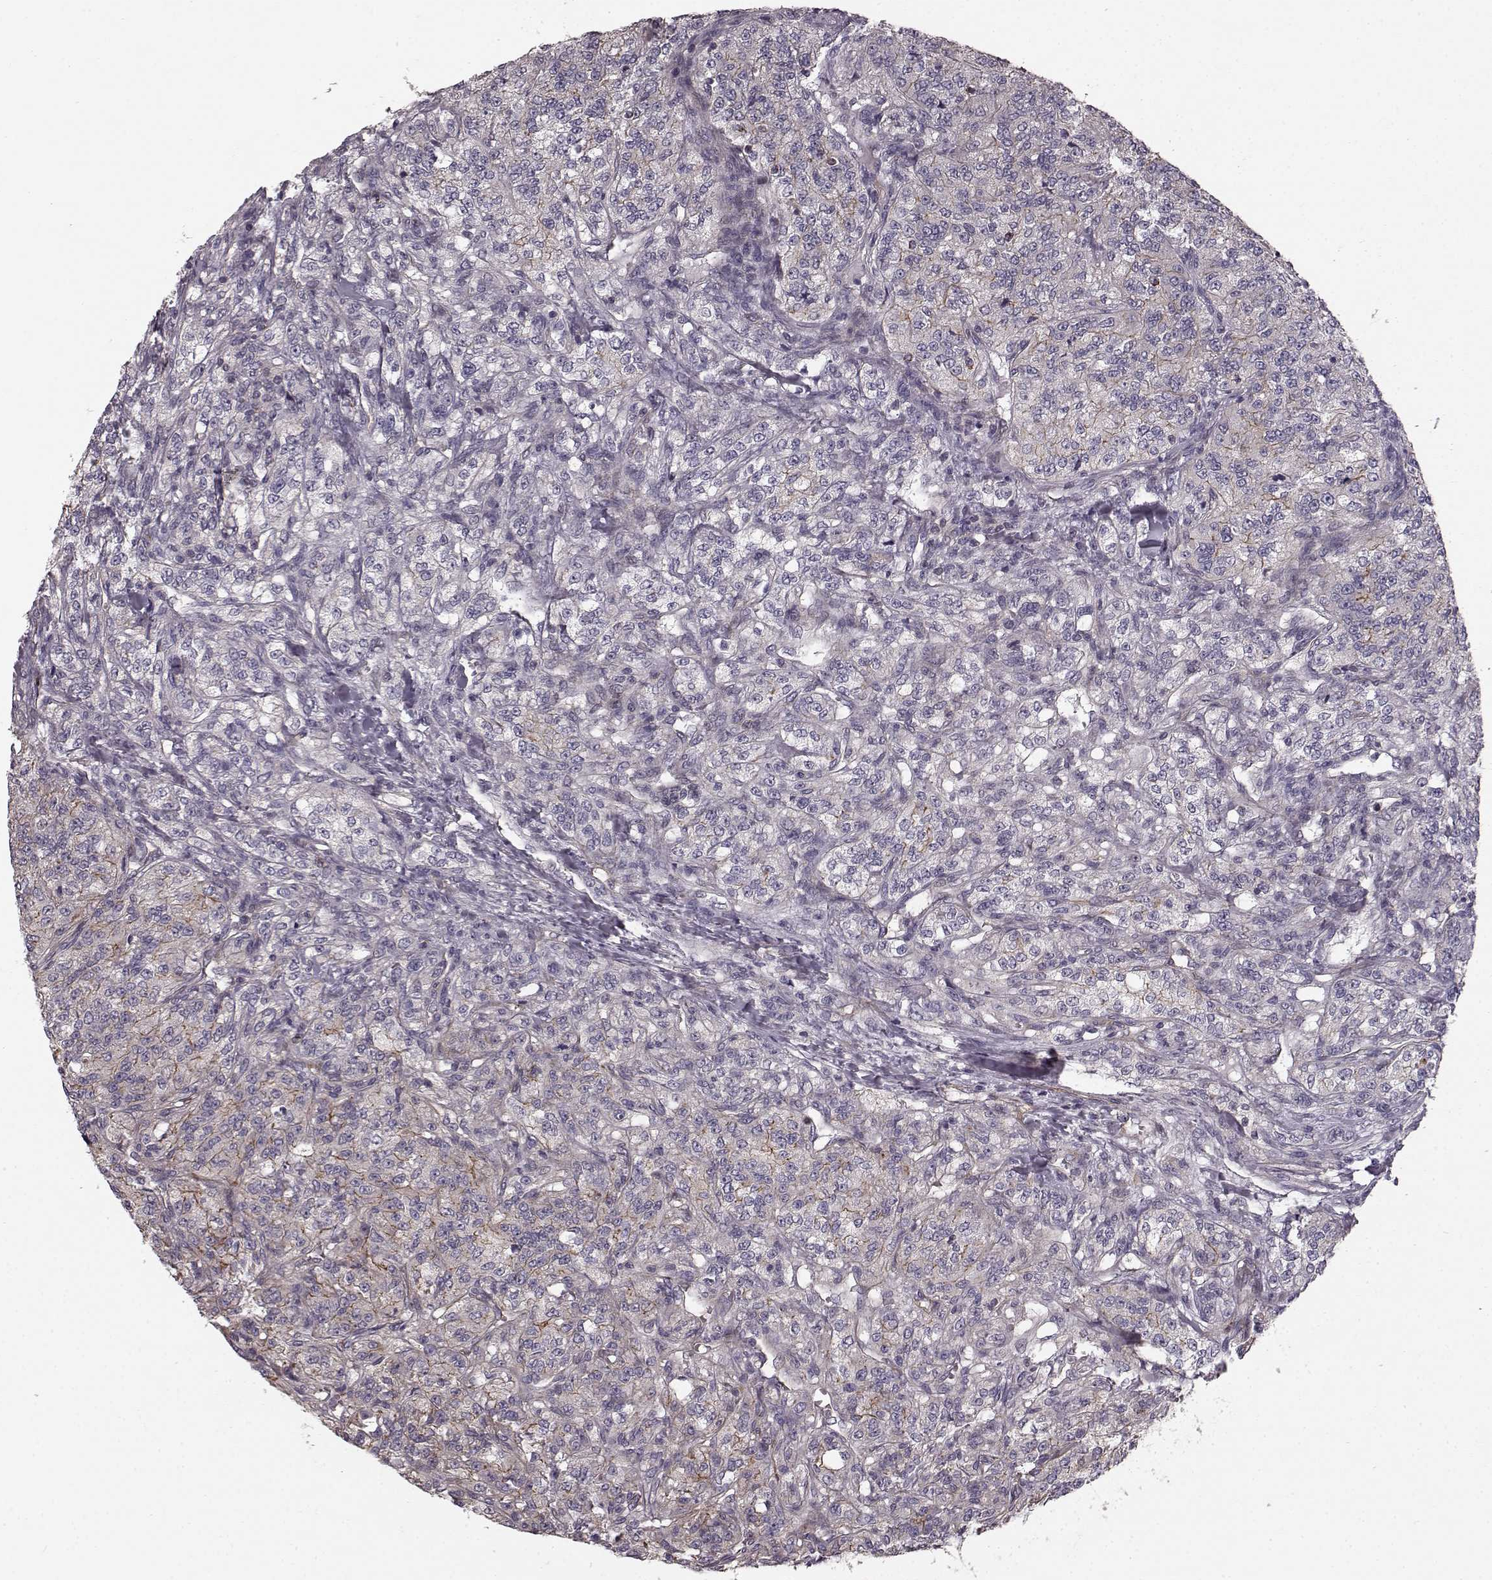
{"staining": {"intensity": "weak", "quantity": "<25%", "location": "cytoplasmic/membranous"}, "tissue": "renal cancer", "cell_type": "Tumor cells", "image_type": "cancer", "snomed": [{"axis": "morphology", "description": "Adenocarcinoma, NOS"}, {"axis": "topography", "description": "Kidney"}], "caption": "The histopathology image shows no staining of tumor cells in renal cancer (adenocarcinoma).", "gene": "SLC22A18", "patient": {"sex": "female", "age": 63}}